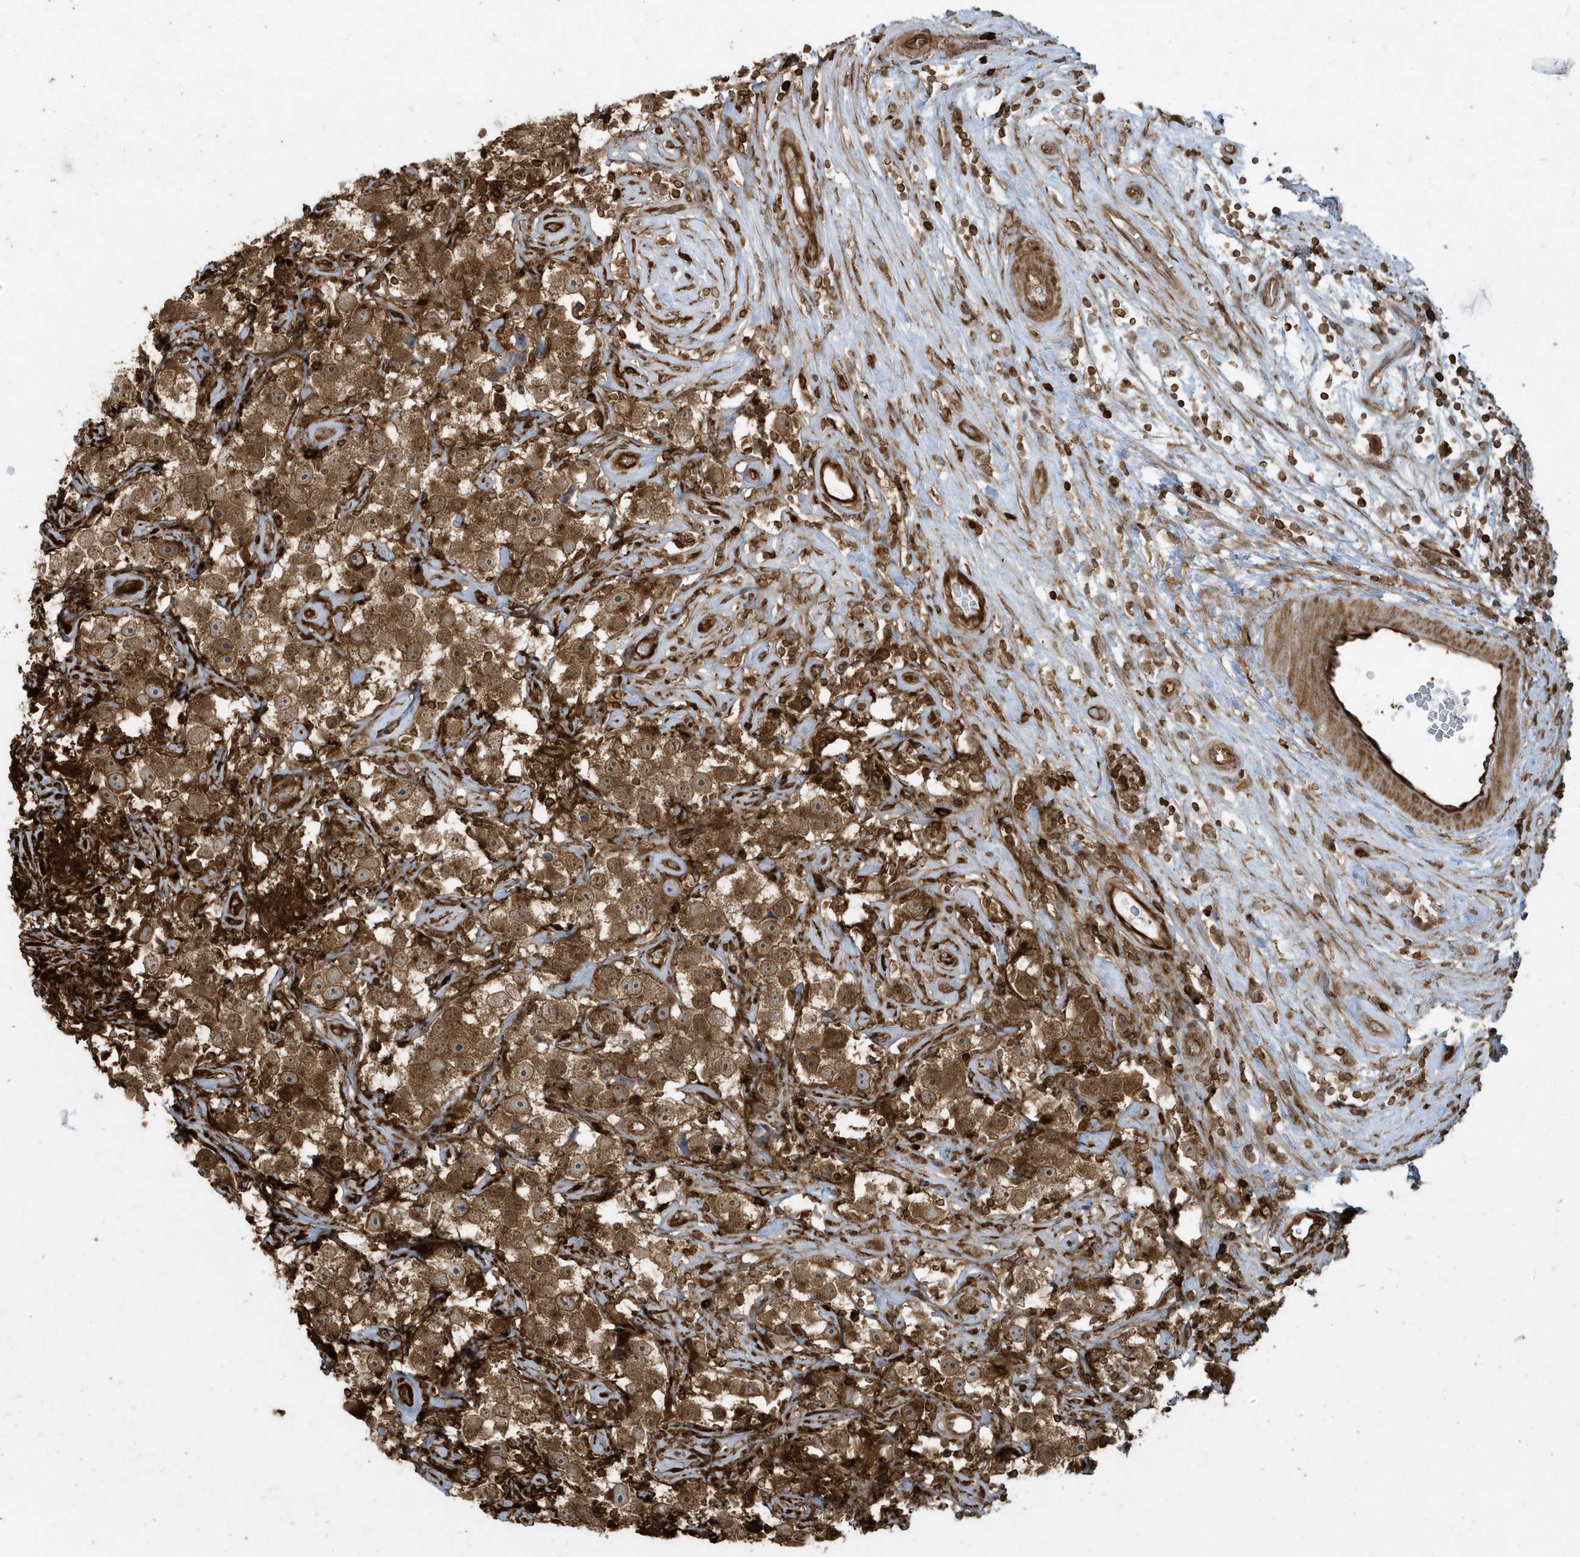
{"staining": {"intensity": "moderate", "quantity": ">75%", "location": "cytoplasmic/membranous"}, "tissue": "testis cancer", "cell_type": "Tumor cells", "image_type": "cancer", "snomed": [{"axis": "morphology", "description": "Seminoma, NOS"}, {"axis": "topography", "description": "Testis"}], "caption": "Moderate cytoplasmic/membranous protein staining is identified in approximately >75% of tumor cells in testis seminoma.", "gene": "CLCN6", "patient": {"sex": "male", "age": 49}}